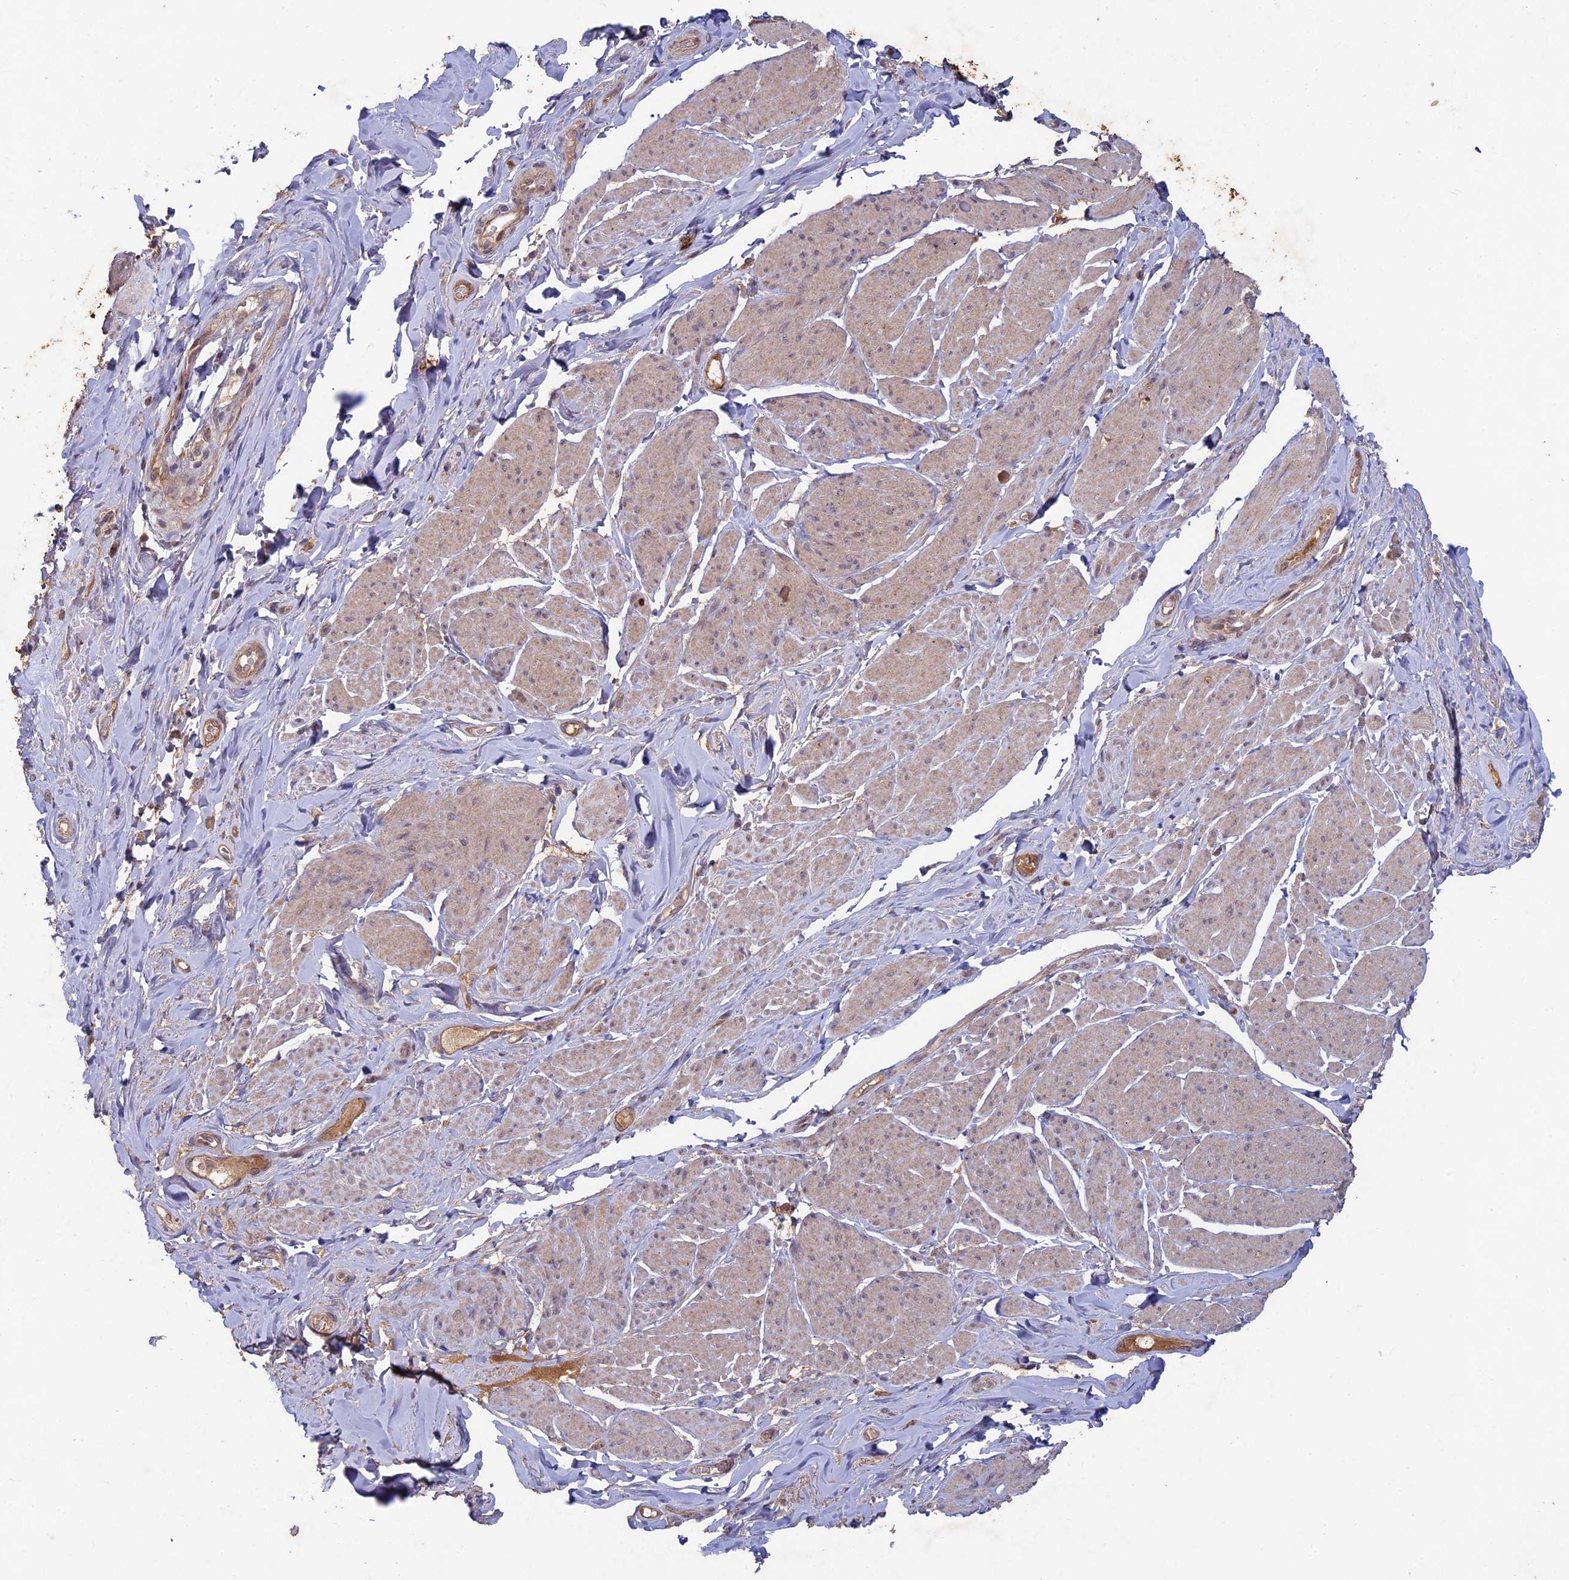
{"staining": {"intensity": "weak", "quantity": "25%-75%", "location": "cytoplasmic/membranous"}, "tissue": "smooth muscle", "cell_type": "Smooth muscle cells", "image_type": "normal", "snomed": [{"axis": "morphology", "description": "Normal tissue, NOS"}, {"axis": "topography", "description": "Smooth muscle"}, {"axis": "topography", "description": "Peripheral nerve tissue"}], "caption": "Immunohistochemistry micrograph of benign smooth muscle: smooth muscle stained using immunohistochemistry displays low levels of weak protein expression localized specifically in the cytoplasmic/membranous of smooth muscle cells, appearing as a cytoplasmic/membranous brown color.", "gene": "RCCD1", "patient": {"sex": "male", "age": 69}}